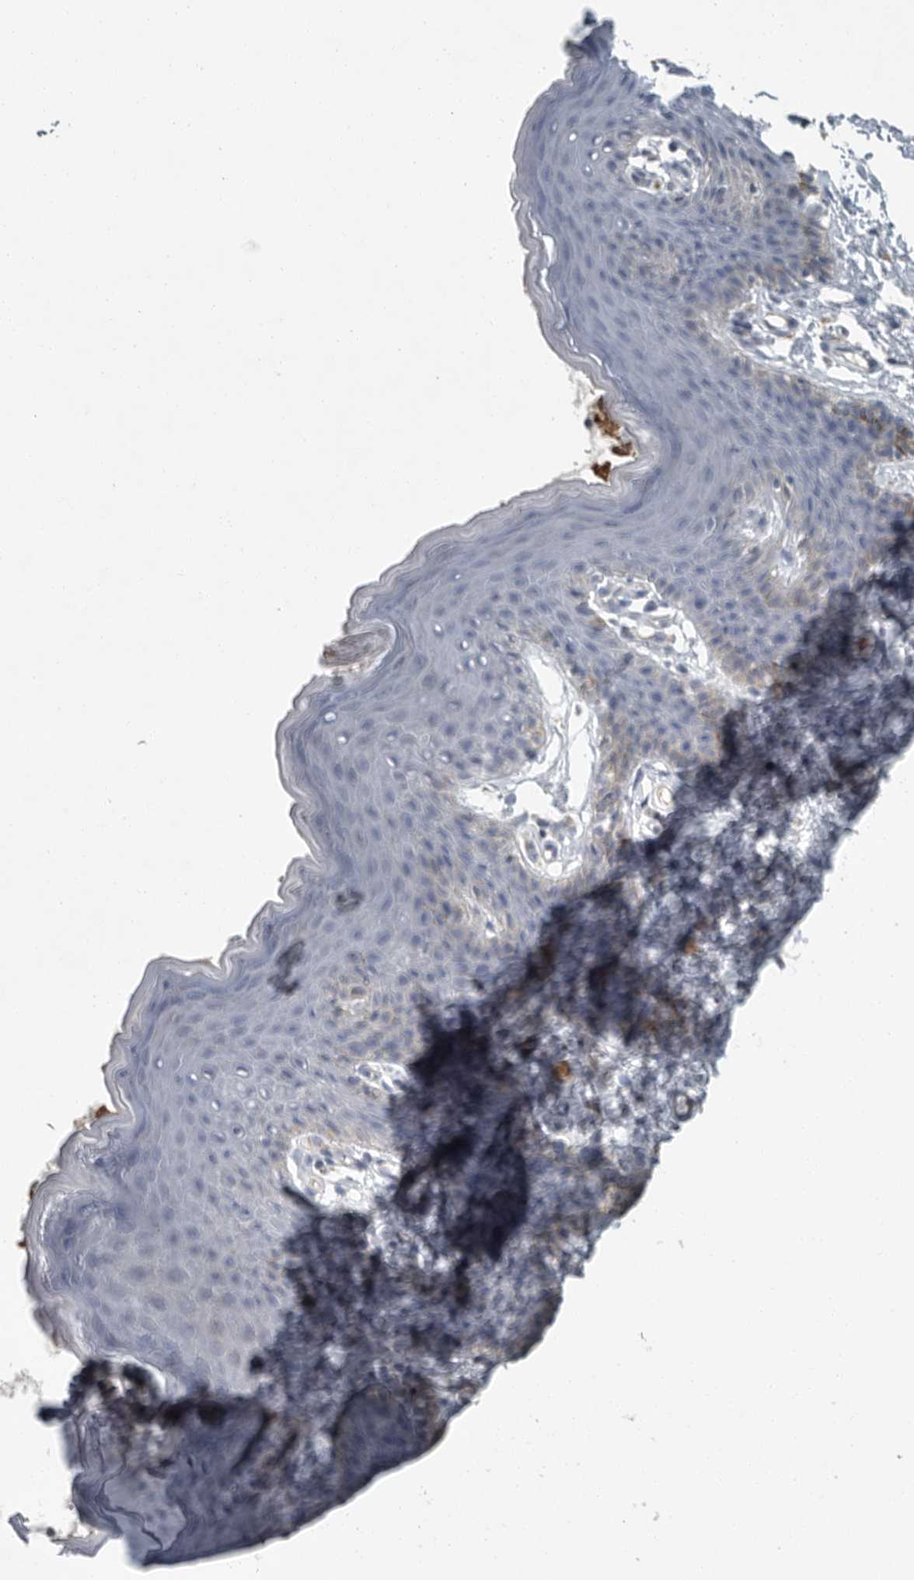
{"staining": {"intensity": "weak", "quantity": "<25%", "location": "cytoplasmic/membranous"}, "tissue": "skin", "cell_type": "Epidermal cells", "image_type": "normal", "snomed": [{"axis": "morphology", "description": "Normal tissue, NOS"}, {"axis": "topography", "description": "Vulva"}], "caption": "Epidermal cells show no significant positivity in unremarkable skin. Brightfield microscopy of immunohistochemistry stained with DAB (brown) and hematoxylin (blue), captured at high magnification.", "gene": "MPP3", "patient": {"sex": "female", "age": 66}}